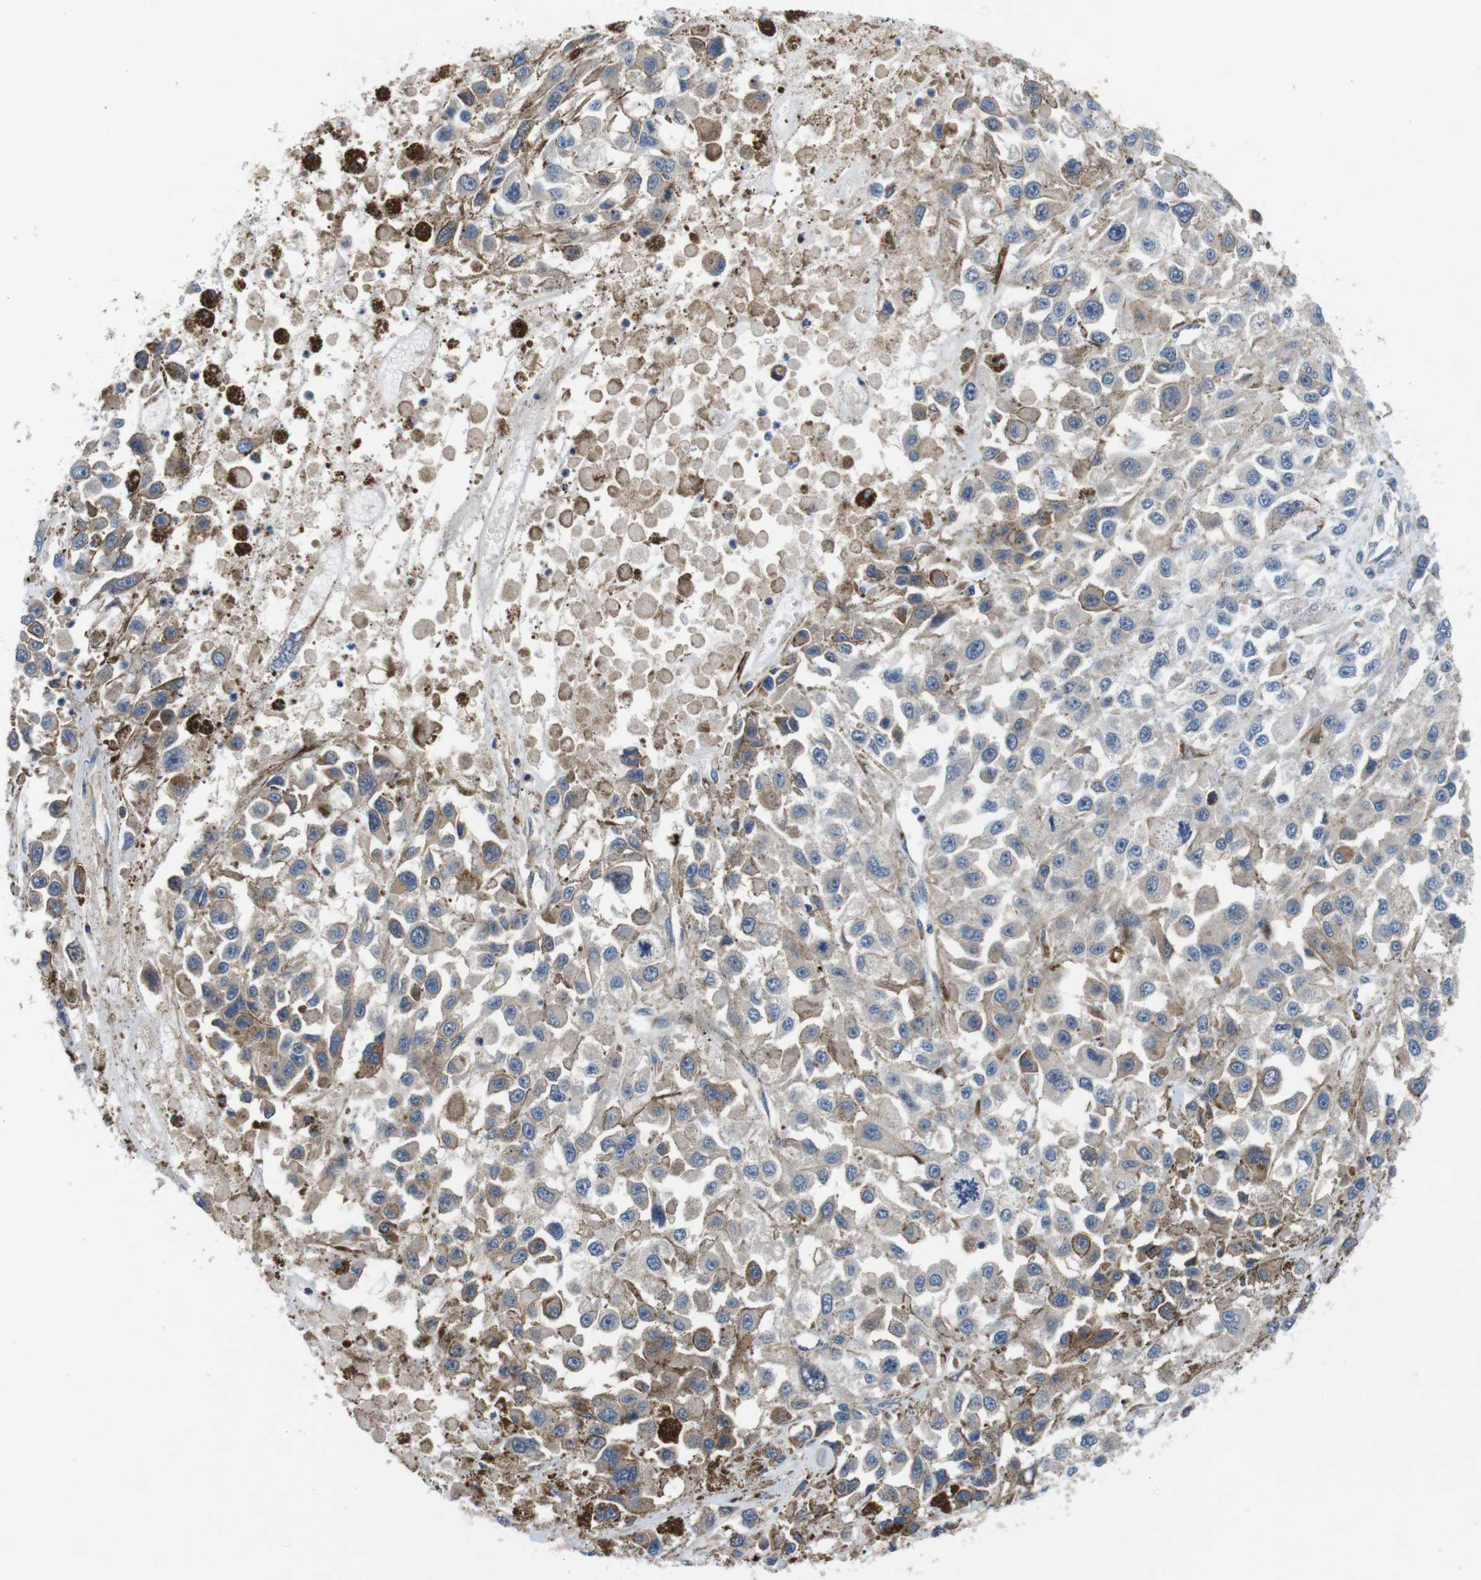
{"staining": {"intensity": "negative", "quantity": "none", "location": "none"}, "tissue": "melanoma", "cell_type": "Tumor cells", "image_type": "cancer", "snomed": [{"axis": "morphology", "description": "Malignant melanoma, Metastatic site"}, {"axis": "topography", "description": "Lymph node"}], "caption": "There is no significant staining in tumor cells of melanoma. (DAB immunohistochemistry, high magnification).", "gene": "JAK1", "patient": {"sex": "male", "age": 59}}